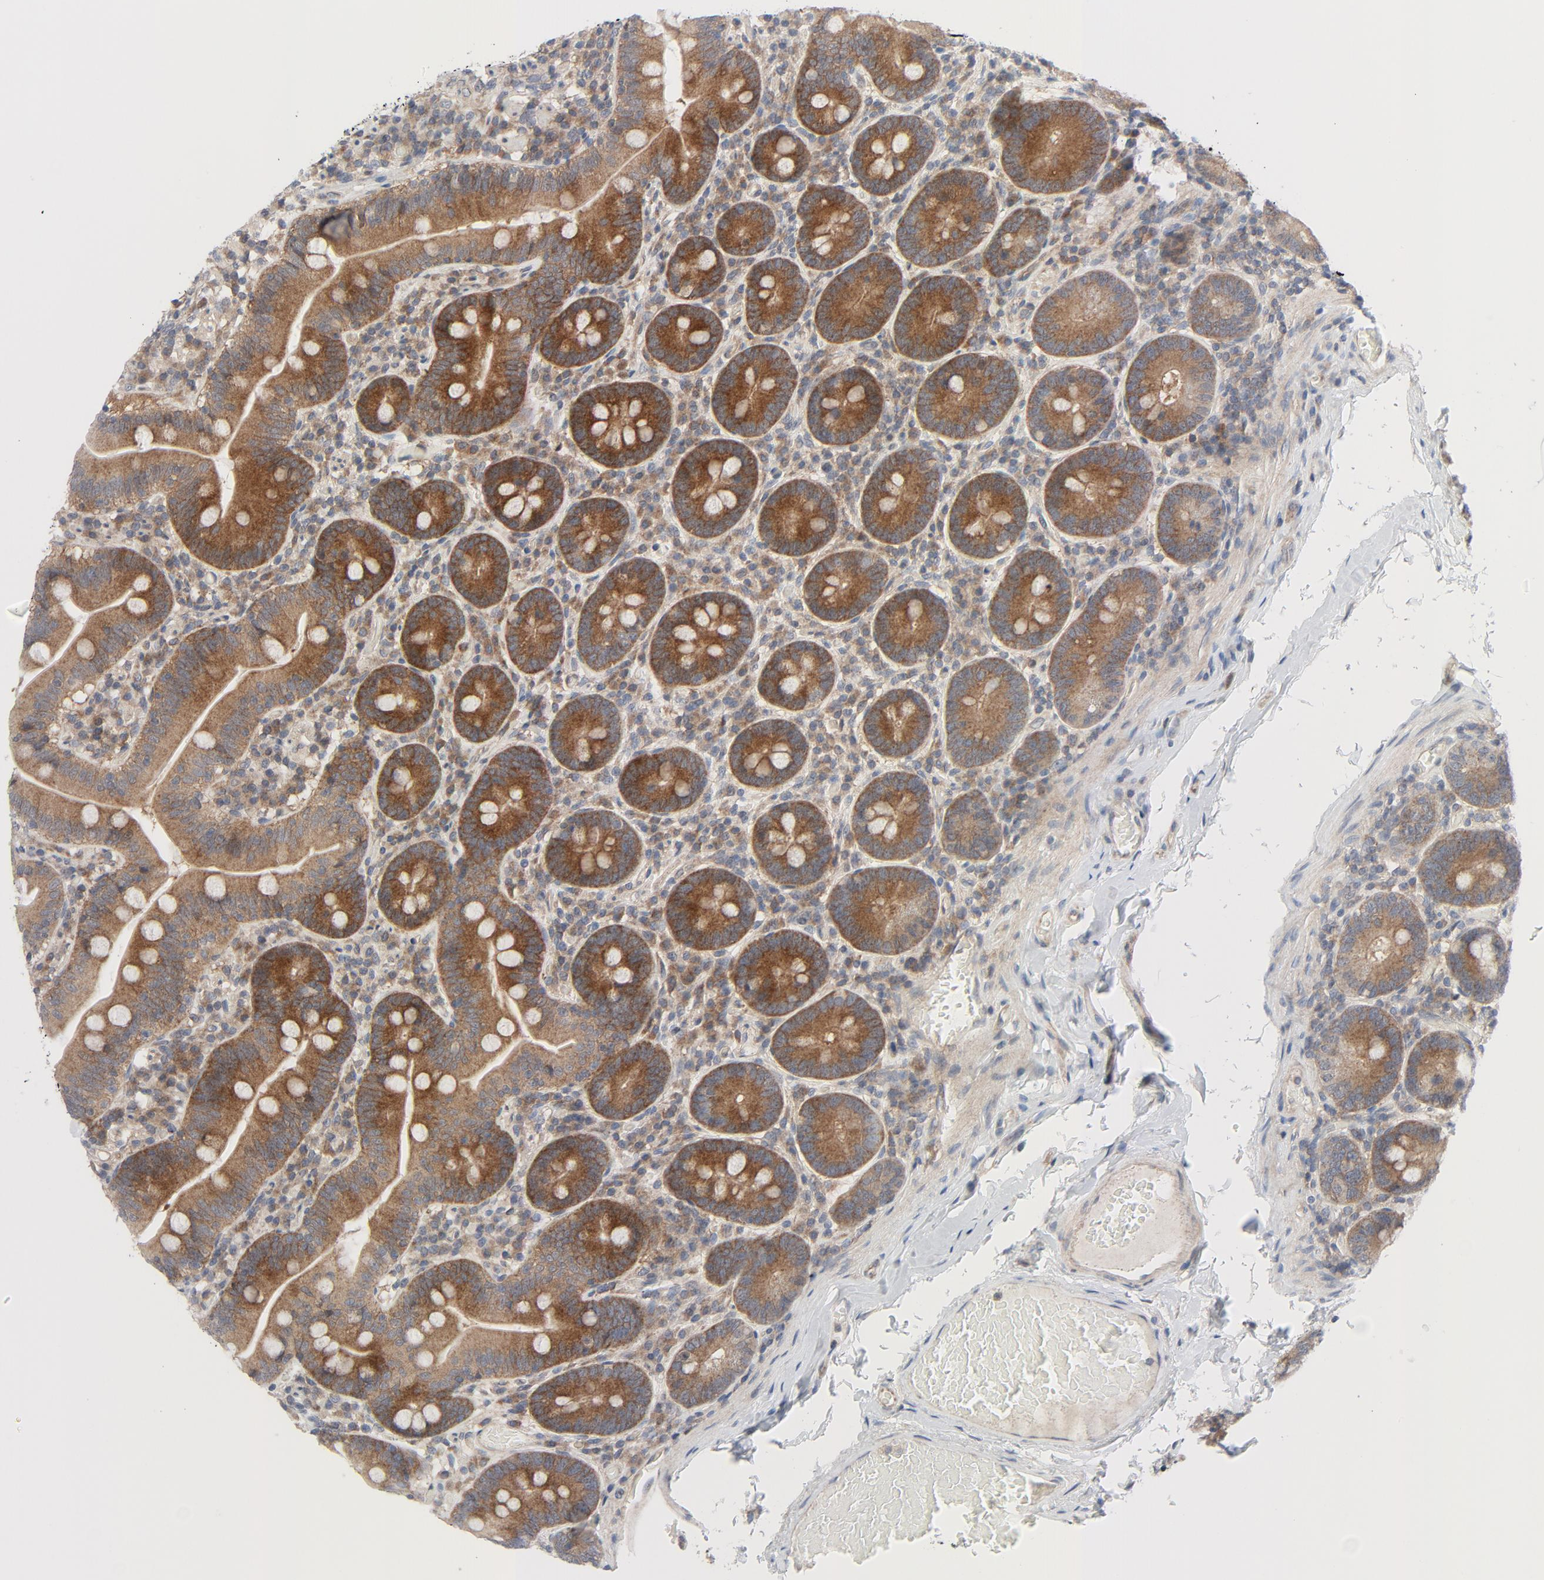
{"staining": {"intensity": "moderate", "quantity": ">75%", "location": "cytoplasmic/membranous"}, "tissue": "duodenum", "cell_type": "Glandular cells", "image_type": "normal", "snomed": [{"axis": "morphology", "description": "Normal tissue, NOS"}, {"axis": "topography", "description": "Duodenum"}], "caption": "Immunohistochemical staining of normal duodenum exhibits >75% levels of moderate cytoplasmic/membranous protein expression in about >75% of glandular cells.", "gene": "TSG101", "patient": {"sex": "male", "age": 66}}